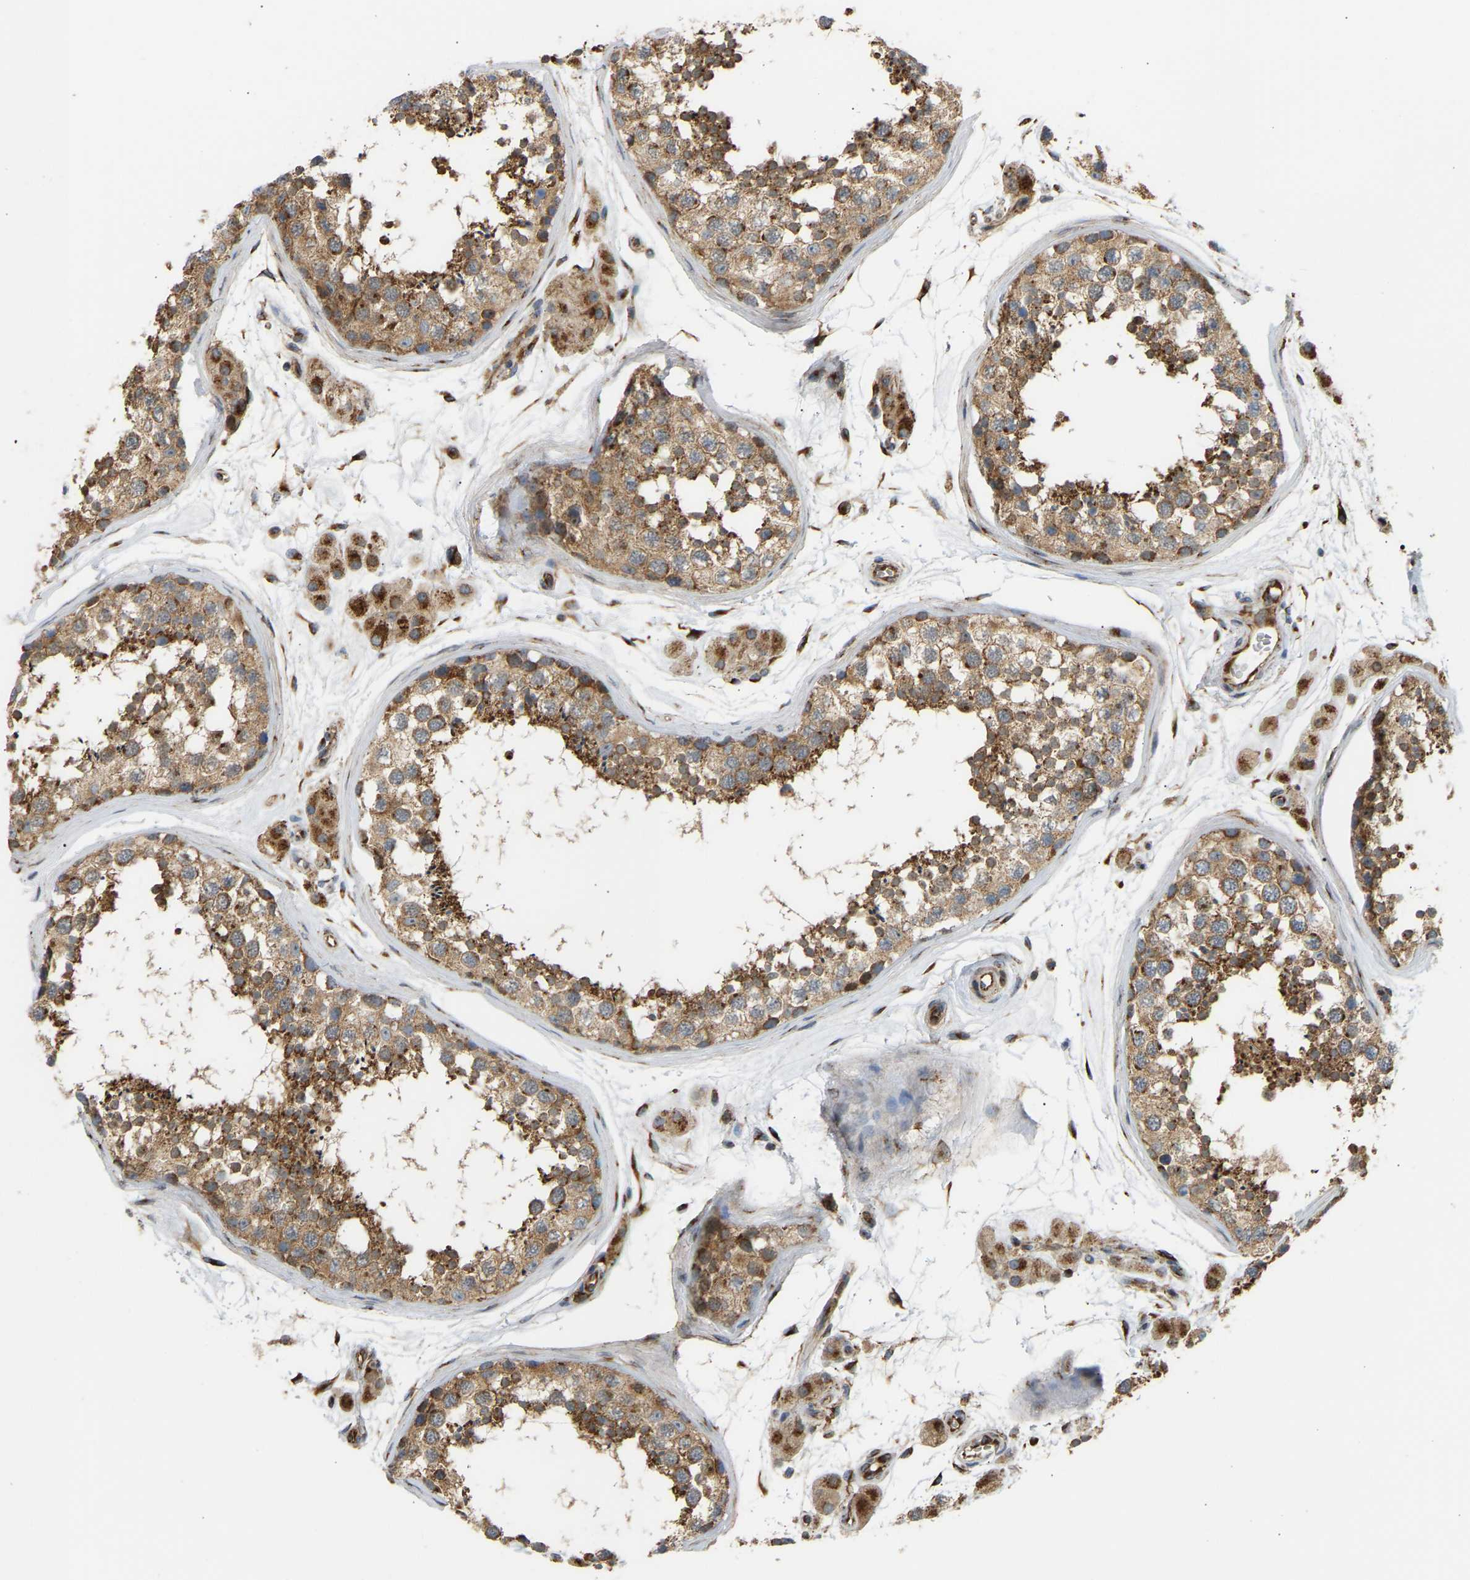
{"staining": {"intensity": "moderate", "quantity": ">75%", "location": "cytoplasmic/membranous"}, "tissue": "testis", "cell_type": "Cells in seminiferous ducts", "image_type": "normal", "snomed": [{"axis": "morphology", "description": "Normal tissue, NOS"}, {"axis": "topography", "description": "Testis"}], "caption": "Immunohistochemistry (IHC) of normal testis exhibits medium levels of moderate cytoplasmic/membranous positivity in approximately >75% of cells in seminiferous ducts. Using DAB (3,3'-diaminobenzidine) (brown) and hematoxylin (blue) stains, captured at high magnification using brightfield microscopy.", "gene": "YIPF2", "patient": {"sex": "male", "age": 56}}